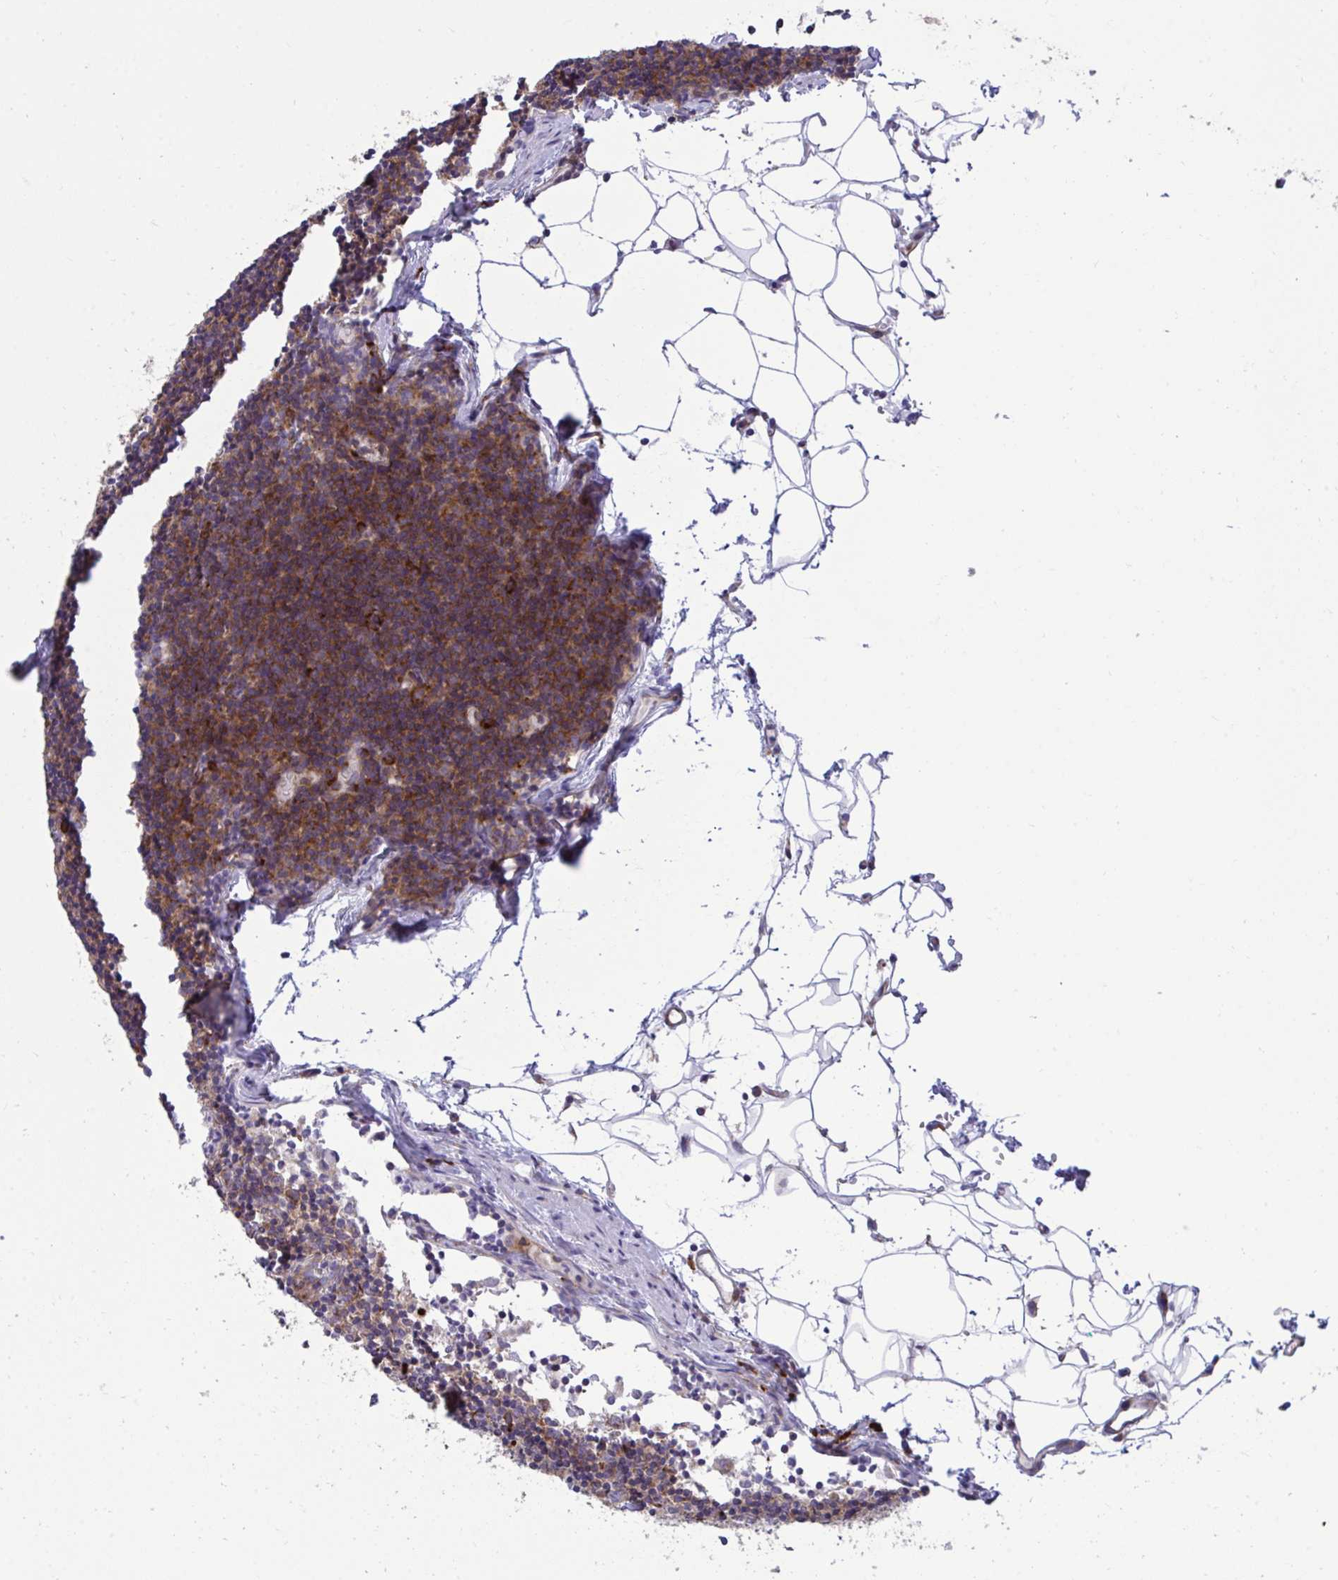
{"staining": {"intensity": "strong", "quantity": "25%-75%", "location": "cytoplasmic/membranous"}, "tissue": "lymph node", "cell_type": "Non-germinal center cells", "image_type": "normal", "snomed": [{"axis": "morphology", "description": "Normal tissue, NOS"}, {"axis": "topography", "description": "Lymph node"}], "caption": "A high amount of strong cytoplasmic/membranous expression is appreciated in approximately 25%-75% of non-germinal center cells in benign lymph node.", "gene": "RPS15", "patient": {"sex": "female", "age": 45}}